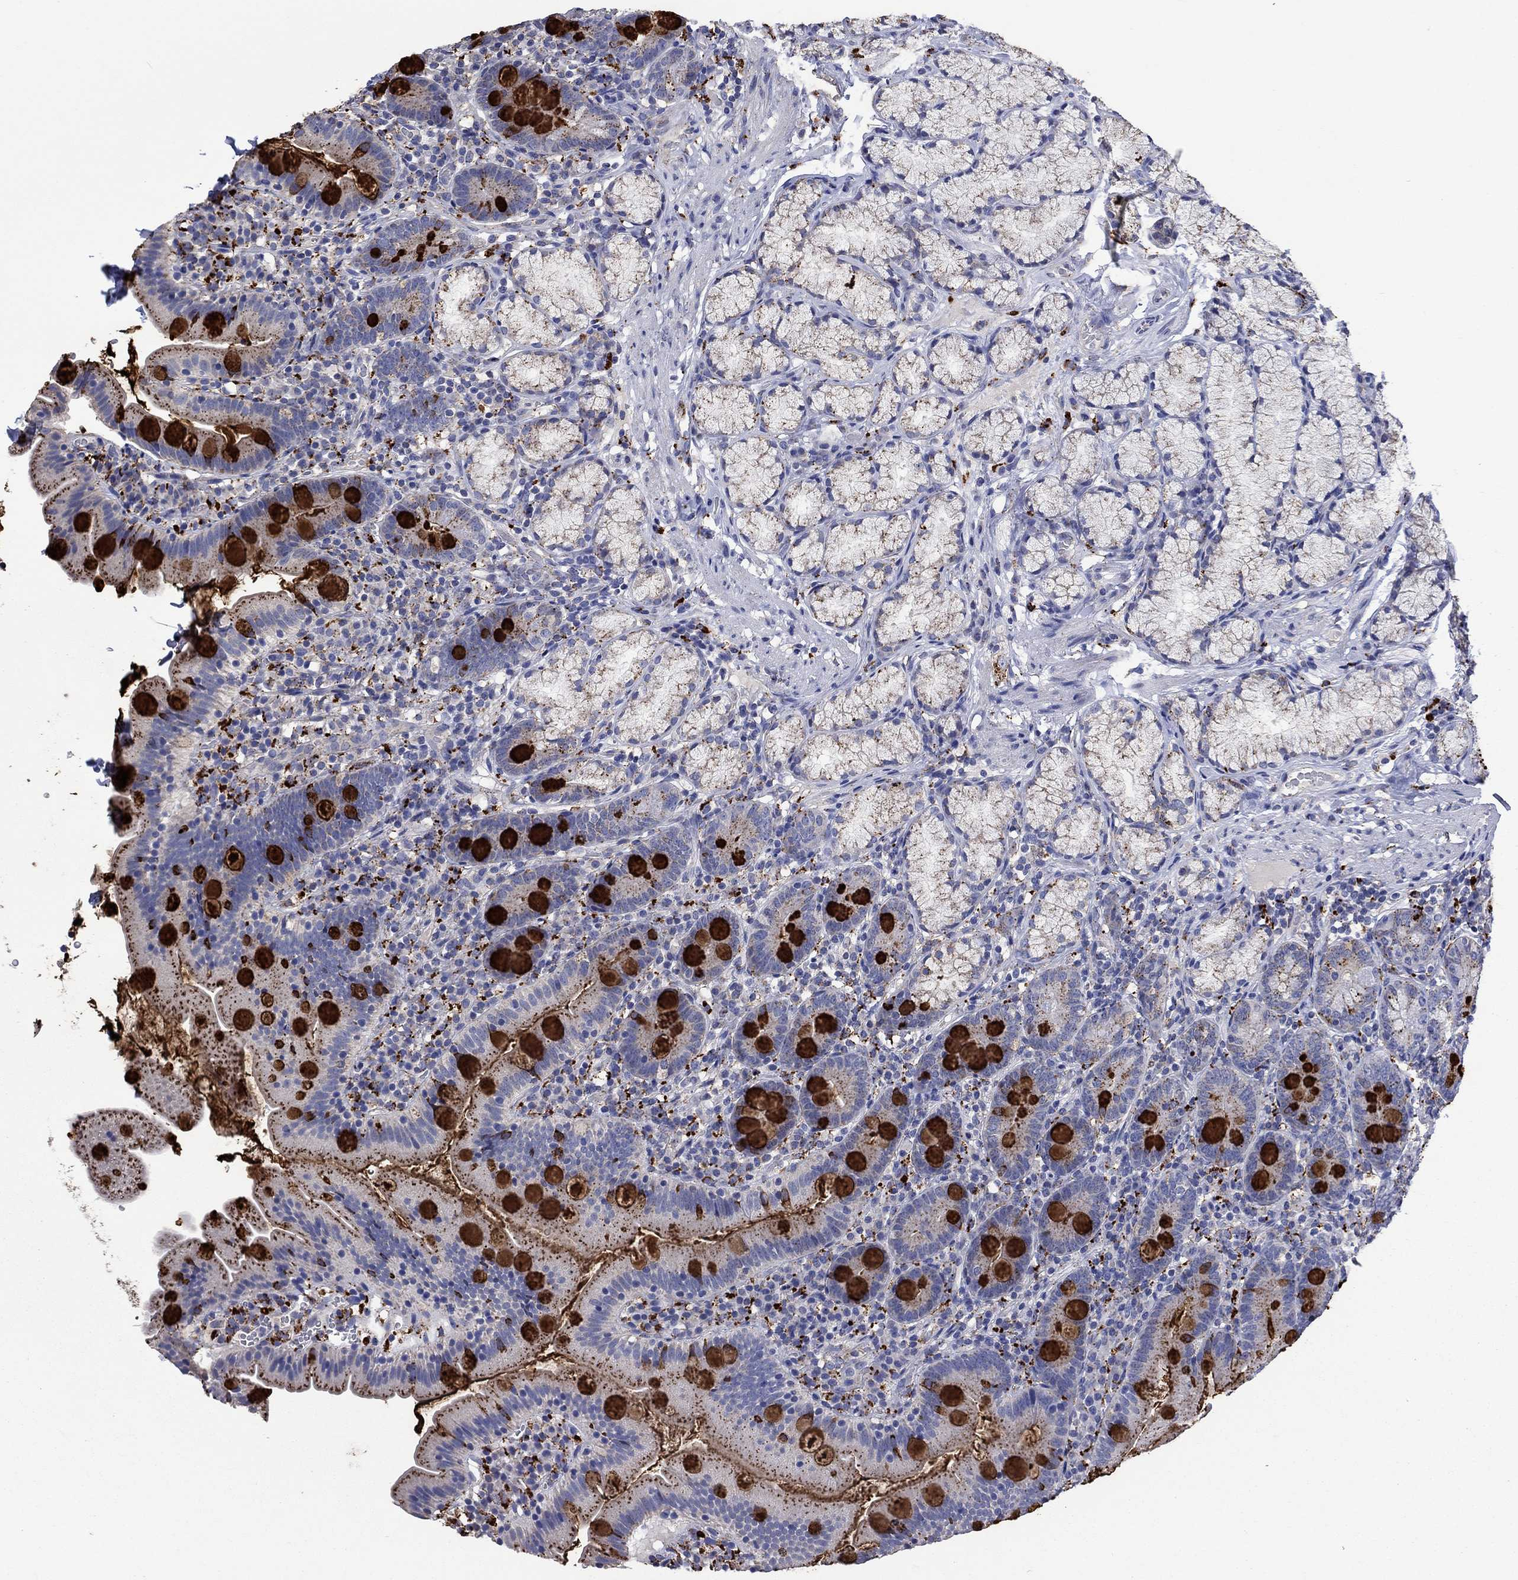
{"staining": {"intensity": "strong", "quantity": "25%-75%", "location": "cytoplasmic/membranous"}, "tissue": "duodenum", "cell_type": "Glandular cells", "image_type": "normal", "snomed": [{"axis": "morphology", "description": "Normal tissue, NOS"}, {"axis": "topography", "description": "Duodenum"}], "caption": "Duodenum stained for a protein (brown) shows strong cytoplasmic/membranous positive expression in approximately 25%-75% of glandular cells.", "gene": "CTSB", "patient": {"sex": "female", "age": 67}}